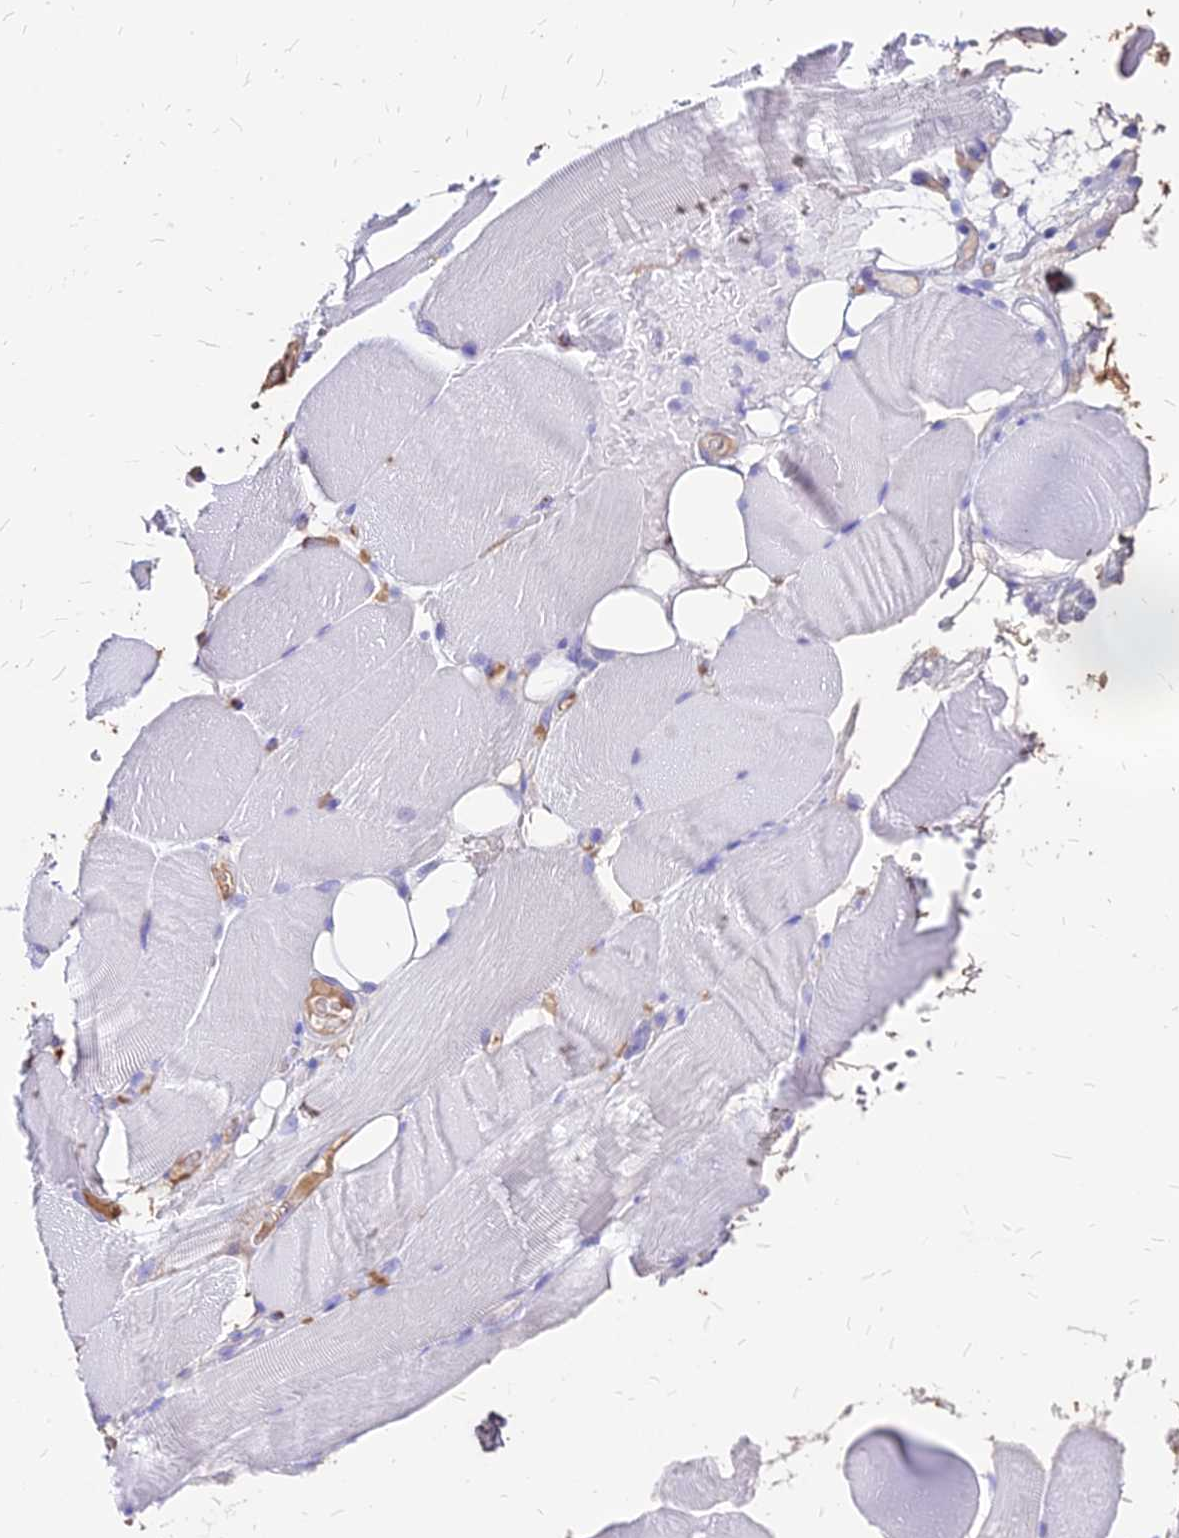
{"staining": {"intensity": "negative", "quantity": "none", "location": "none"}, "tissue": "skeletal muscle", "cell_type": "Myocytes", "image_type": "normal", "snomed": [{"axis": "morphology", "description": "Normal tissue, NOS"}, {"axis": "topography", "description": "Skeletal muscle"}, {"axis": "topography", "description": "Parathyroid gland"}], "caption": "The histopathology image demonstrates no staining of myocytes in normal skeletal muscle. Nuclei are stained in blue.", "gene": "NME5", "patient": {"sex": "female", "age": 37}}